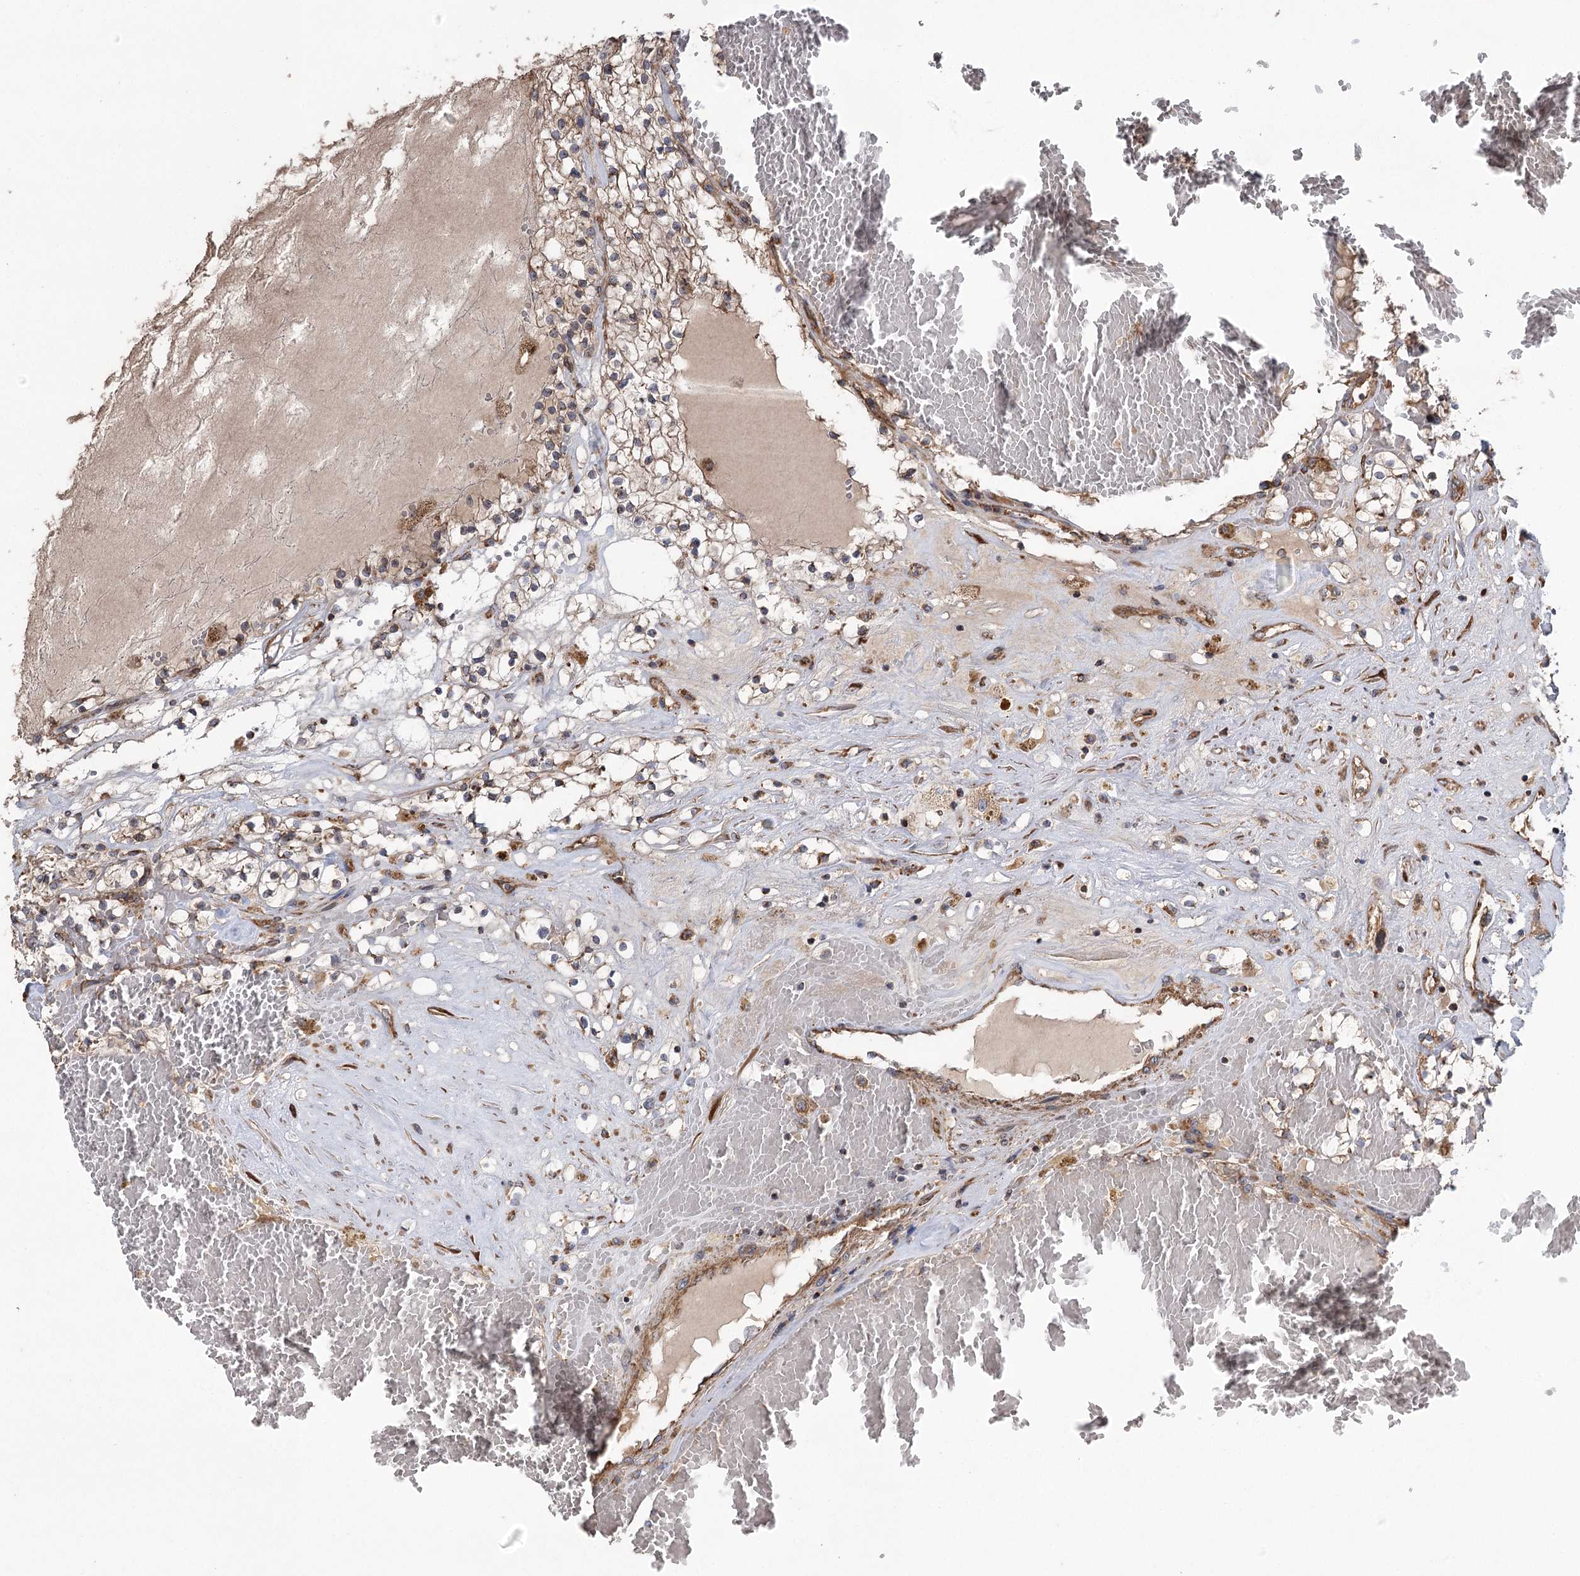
{"staining": {"intensity": "moderate", "quantity": ">75%", "location": "cytoplasmic/membranous"}, "tissue": "renal cancer", "cell_type": "Tumor cells", "image_type": "cancer", "snomed": [{"axis": "morphology", "description": "Normal tissue, NOS"}, {"axis": "morphology", "description": "Adenocarcinoma, NOS"}, {"axis": "topography", "description": "Kidney"}], "caption": "Tumor cells show medium levels of moderate cytoplasmic/membranous expression in about >75% of cells in renal cancer (adenocarcinoma).", "gene": "RWDD4", "patient": {"sex": "male", "age": 68}}